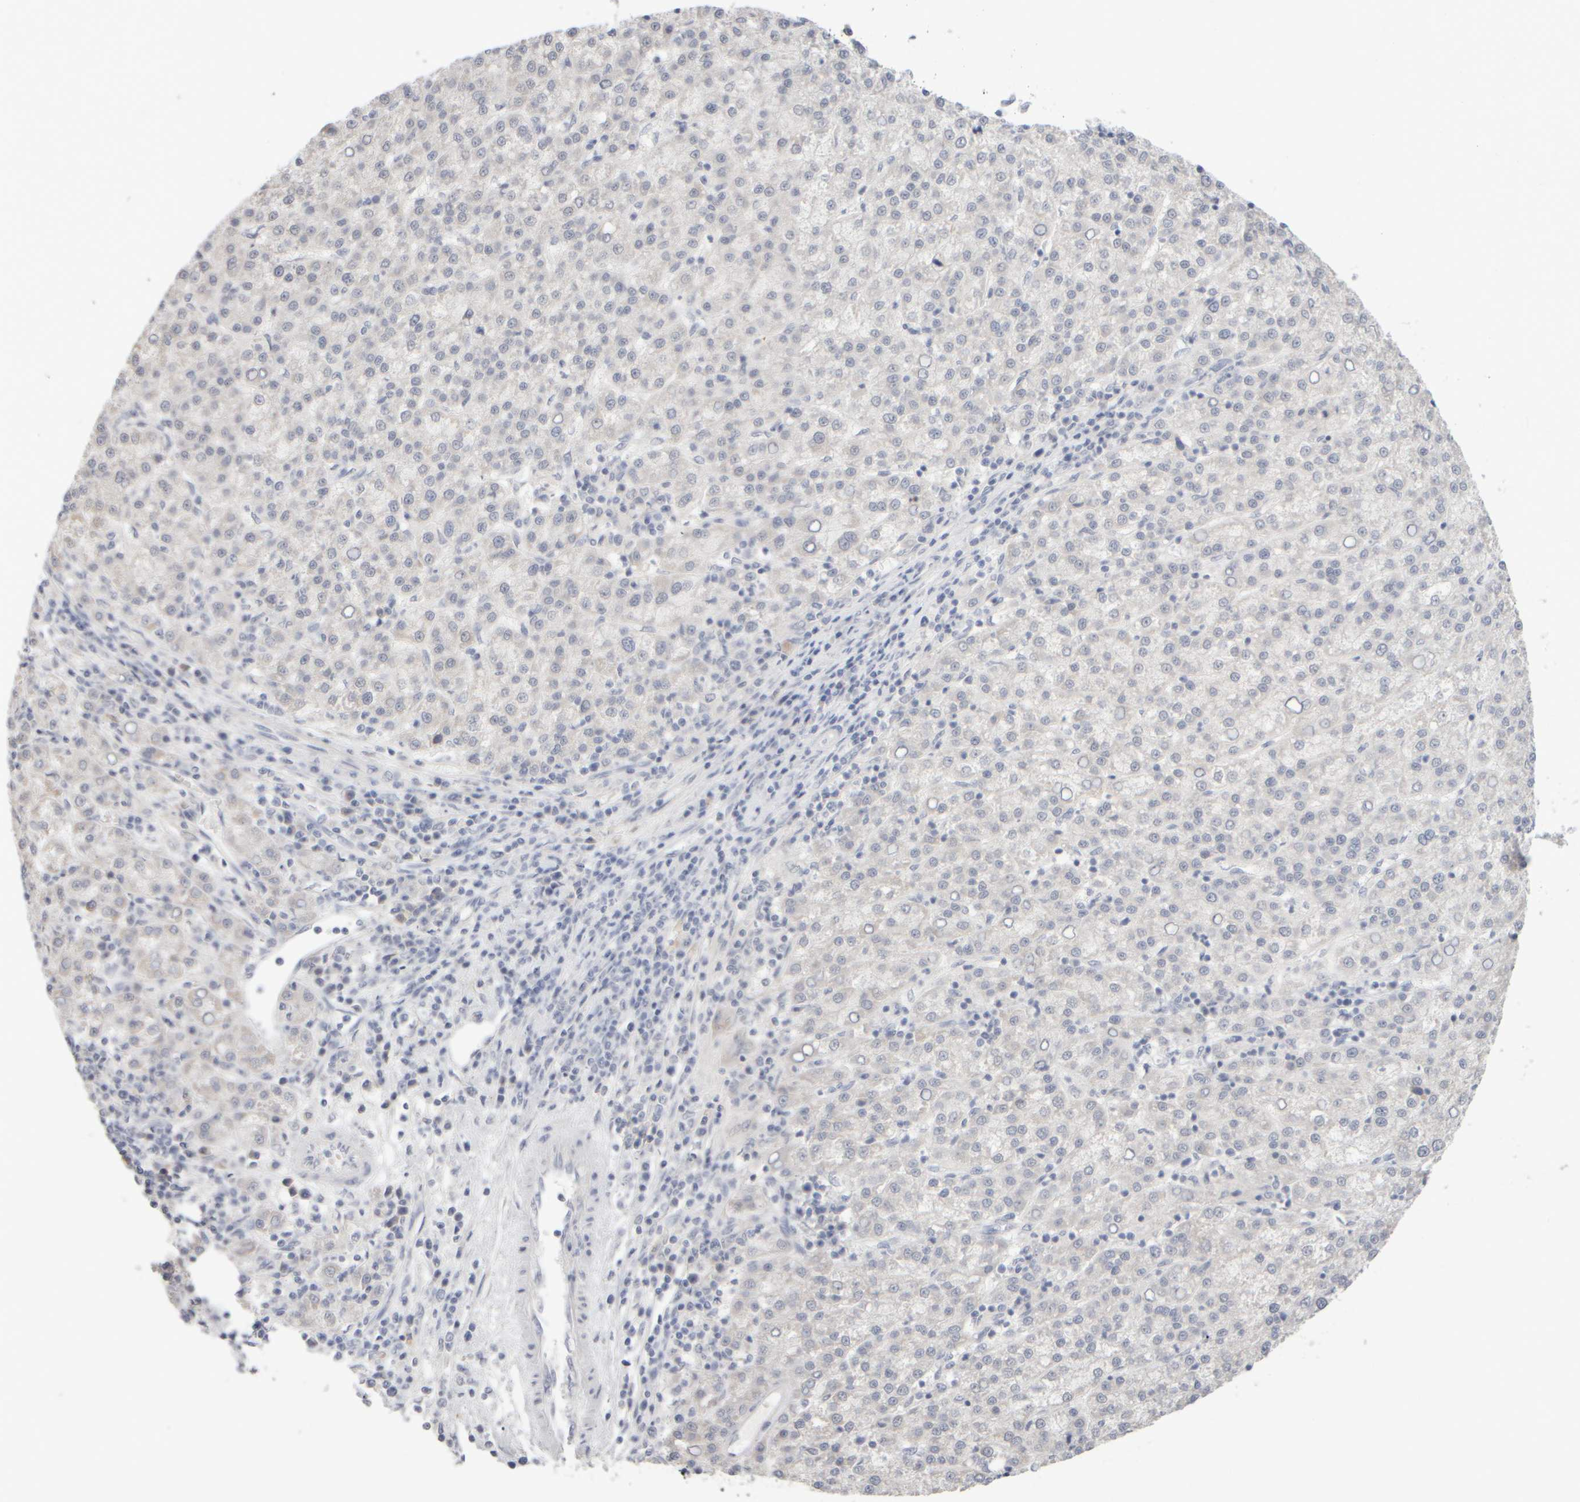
{"staining": {"intensity": "negative", "quantity": "none", "location": "none"}, "tissue": "liver cancer", "cell_type": "Tumor cells", "image_type": "cancer", "snomed": [{"axis": "morphology", "description": "Carcinoma, Hepatocellular, NOS"}, {"axis": "topography", "description": "Liver"}], "caption": "DAB (3,3'-diaminobenzidine) immunohistochemical staining of liver cancer shows no significant positivity in tumor cells.", "gene": "ZNF112", "patient": {"sex": "female", "age": 58}}